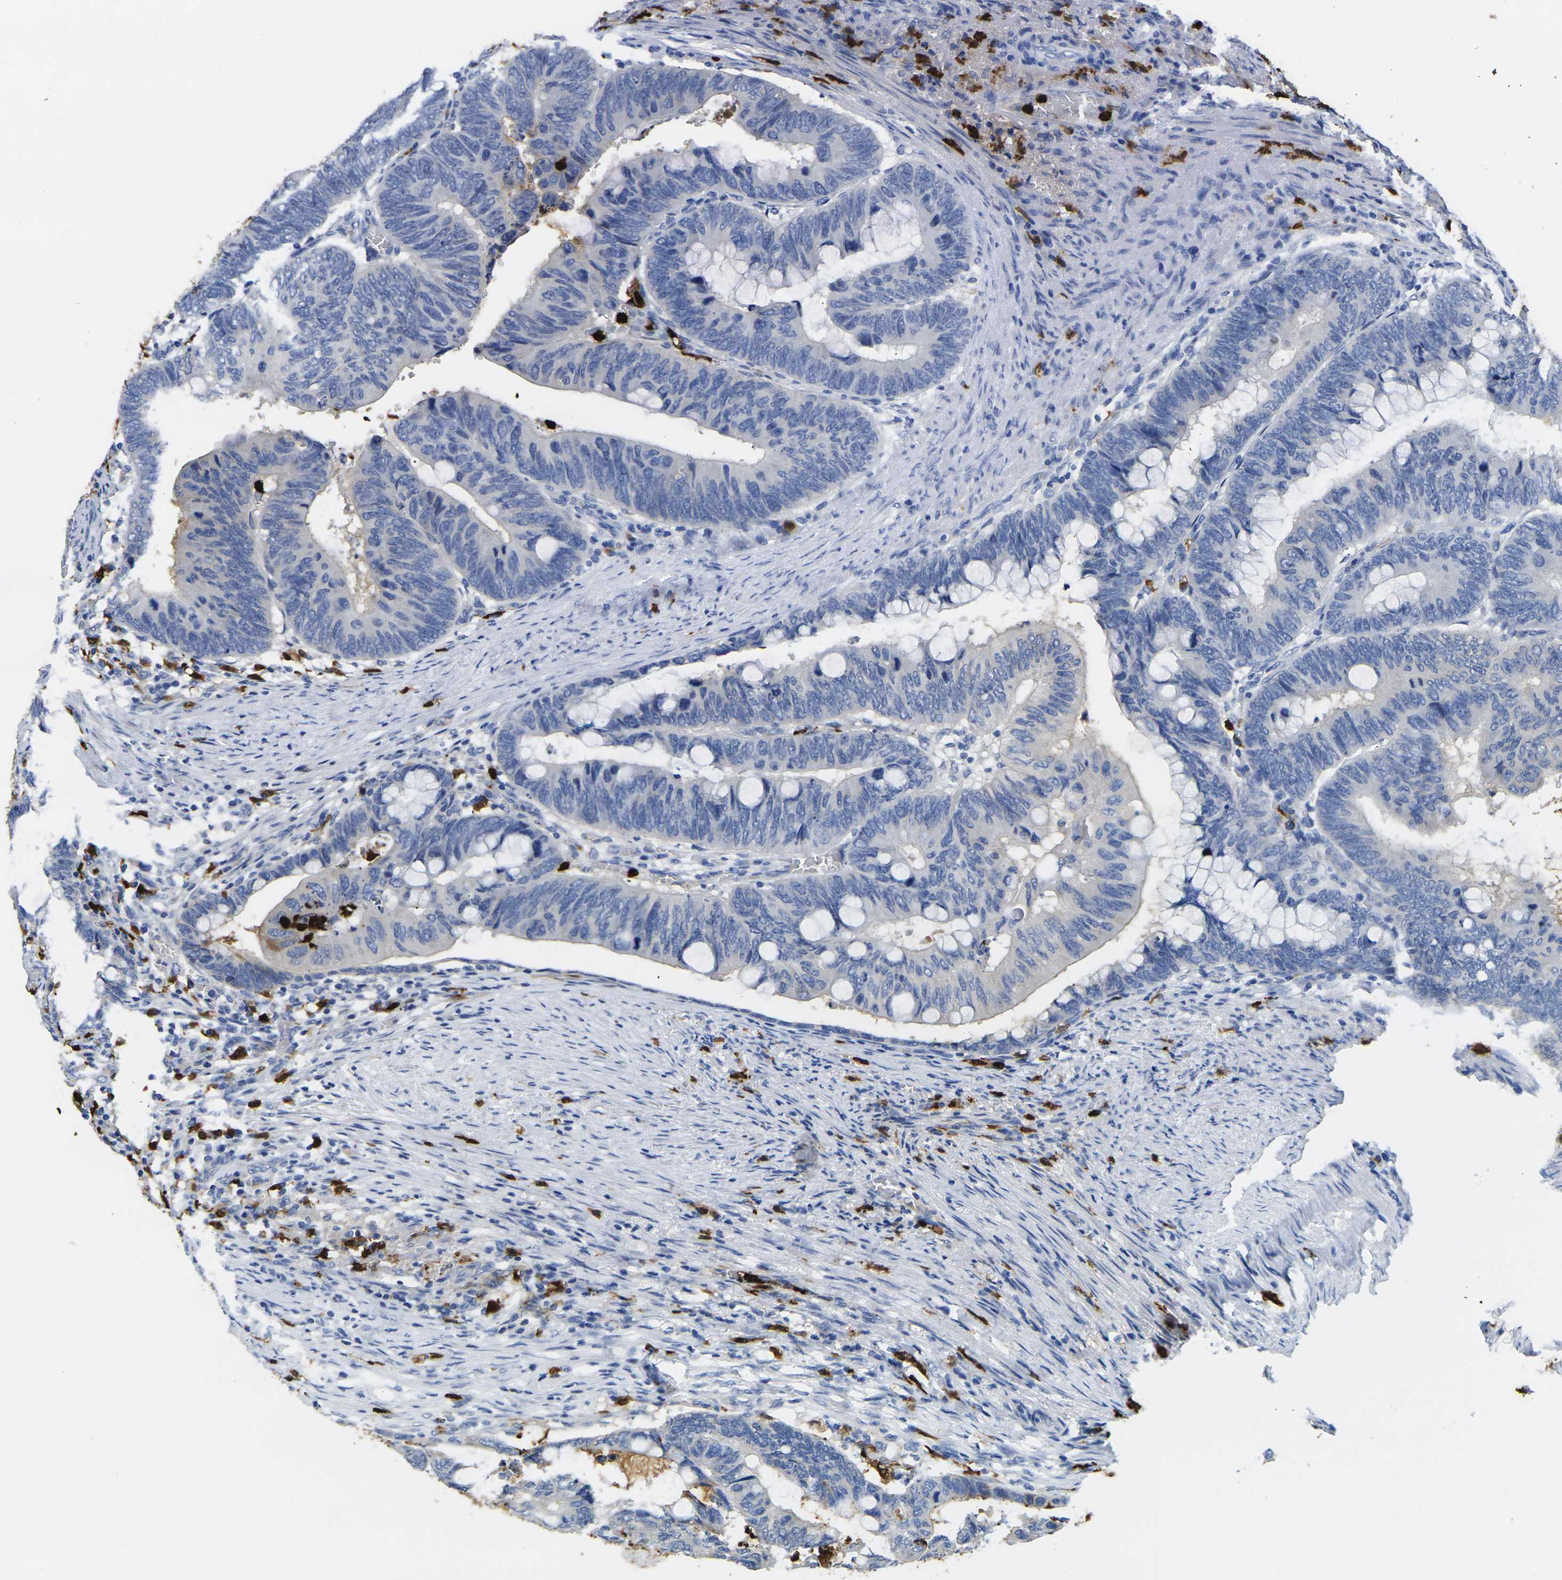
{"staining": {"intensity": "moderate", "quantity": "<25%", "location": "cytoplasmic/membranous"}, "tissue": "colorectal cancer", "cell_type": "Tumor cells", "image_type": "cancer", "snomed": [{"axis": "morphology", "description": "Normal tissue, NOS"}, {"axis": "morphology", "description": "Adenocarcinoma, NOS"}, {"axis": "topography", "description": "Rectum"}, {"axis": "topography", "description": "Peripheral nerve tissue"}], "caption": "IHC photomicrograph of neoplastic tissue: human colorectal adenocarcinoma stained using immunohistochemistry (IHC) demonstrates low levels of moderate protein expression localized specifically in the cytoplasmic/membranous of tumor cells, appearing as a cytoplasmic/membranous brown color.", "gene": "S100A9", "patient": {"sex": "male", "age": 92}}